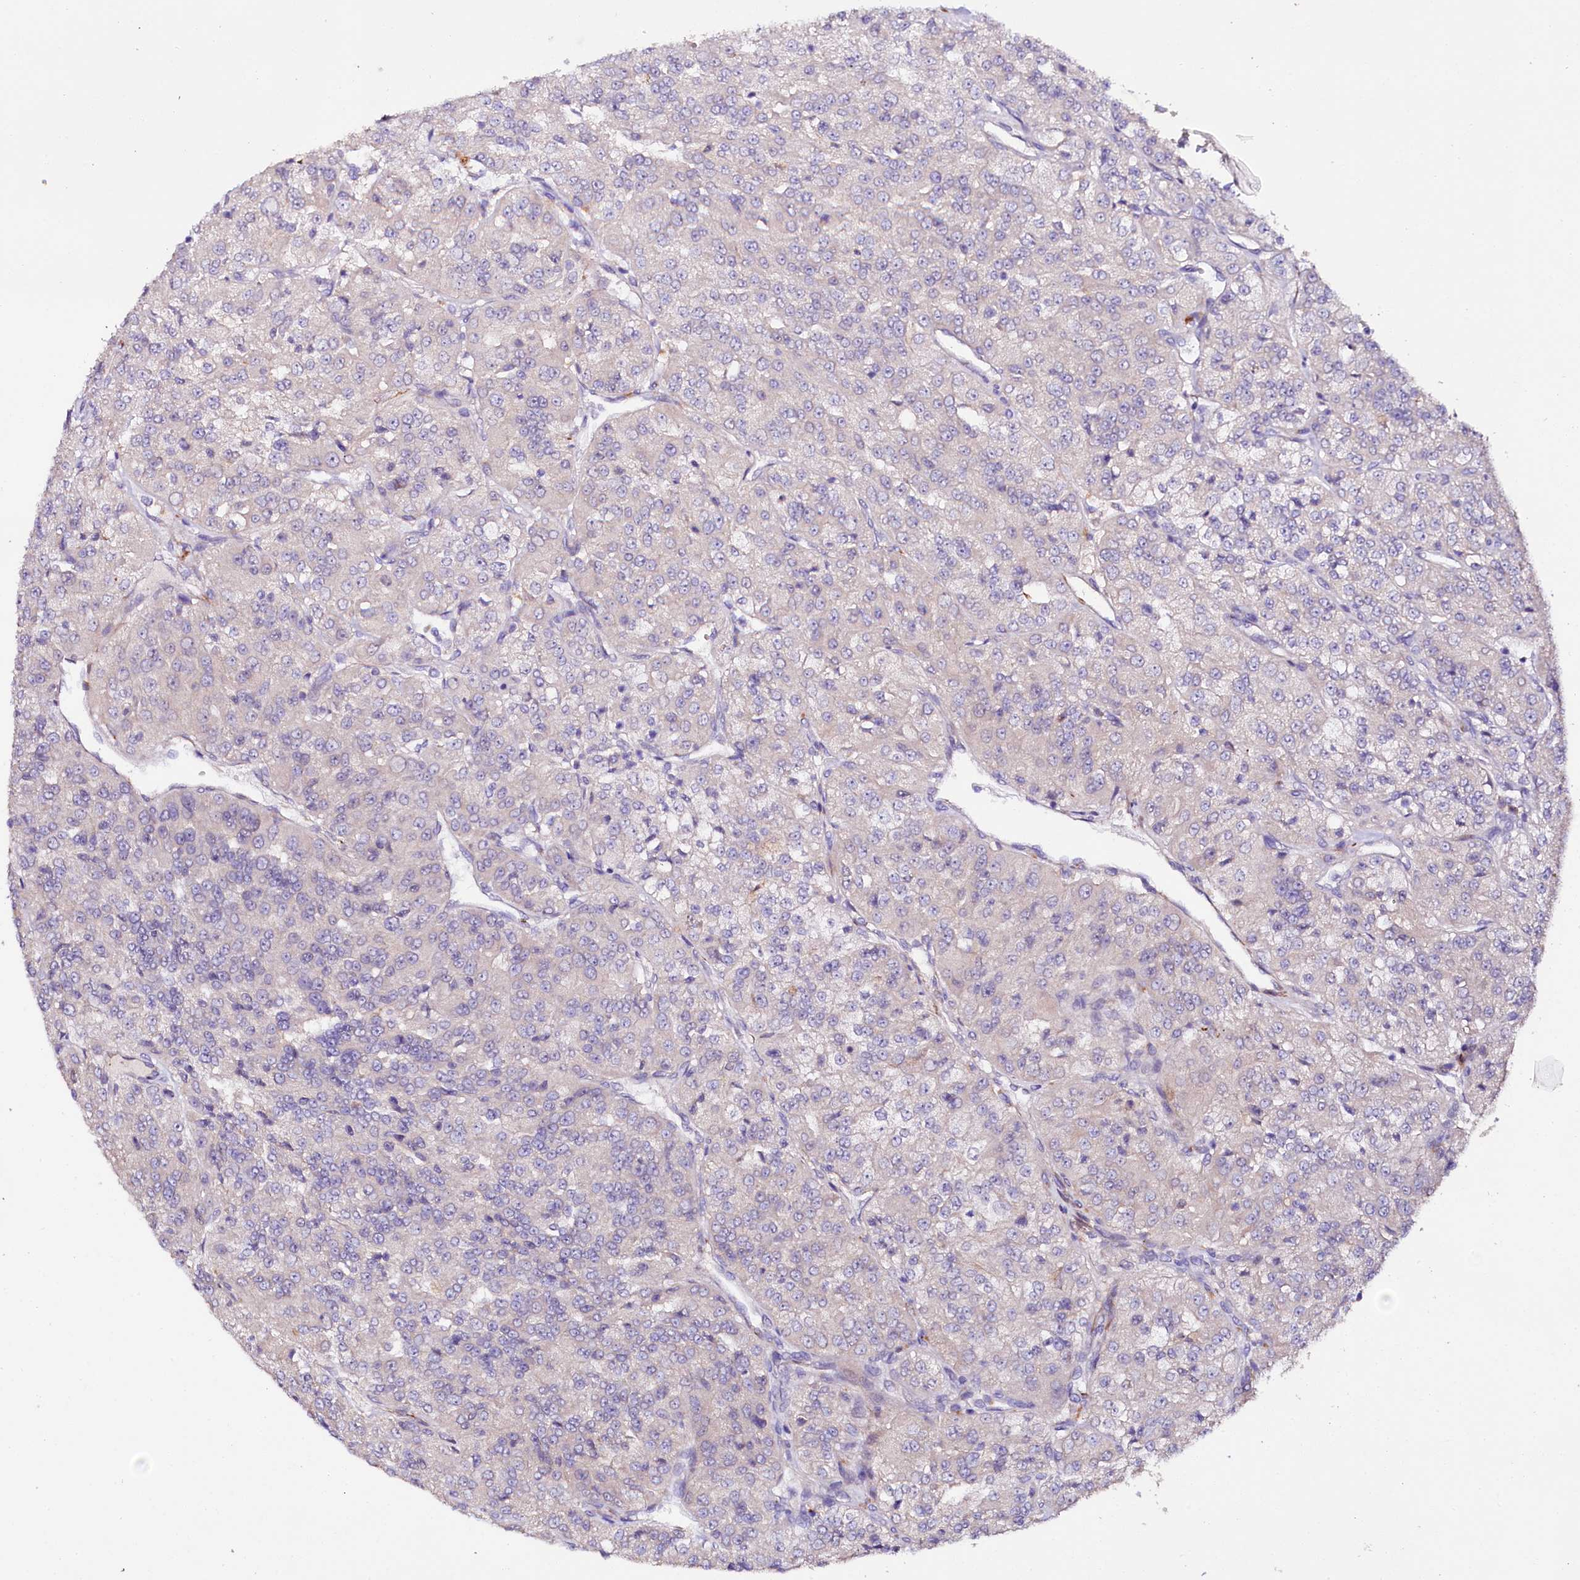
{"staining": {"intensity": "negative", "quantity": "none", "location": "none"}, "tissue": "renal cancer", "cell_type": "Tumor cells", "image_type": "cancer", "snomed": [{"axis": "morphology", "description": "Adenocarcinoma, NOS"}, {"axis": "topography", "description": "Kidney"}], "caption": "High power microscopy histopathology image of an immunohistochemistry micrograph of renal adenocarcinoma, revealing no significant staining in tumor cells. (Stains: DAB immunohistochemistry (IHC) with hematoxylin counter stain, Microscopy: brightfield microscopy at high magnification).", "gene": "TTC12", "patient": {"sex": "female", "age": 63}}